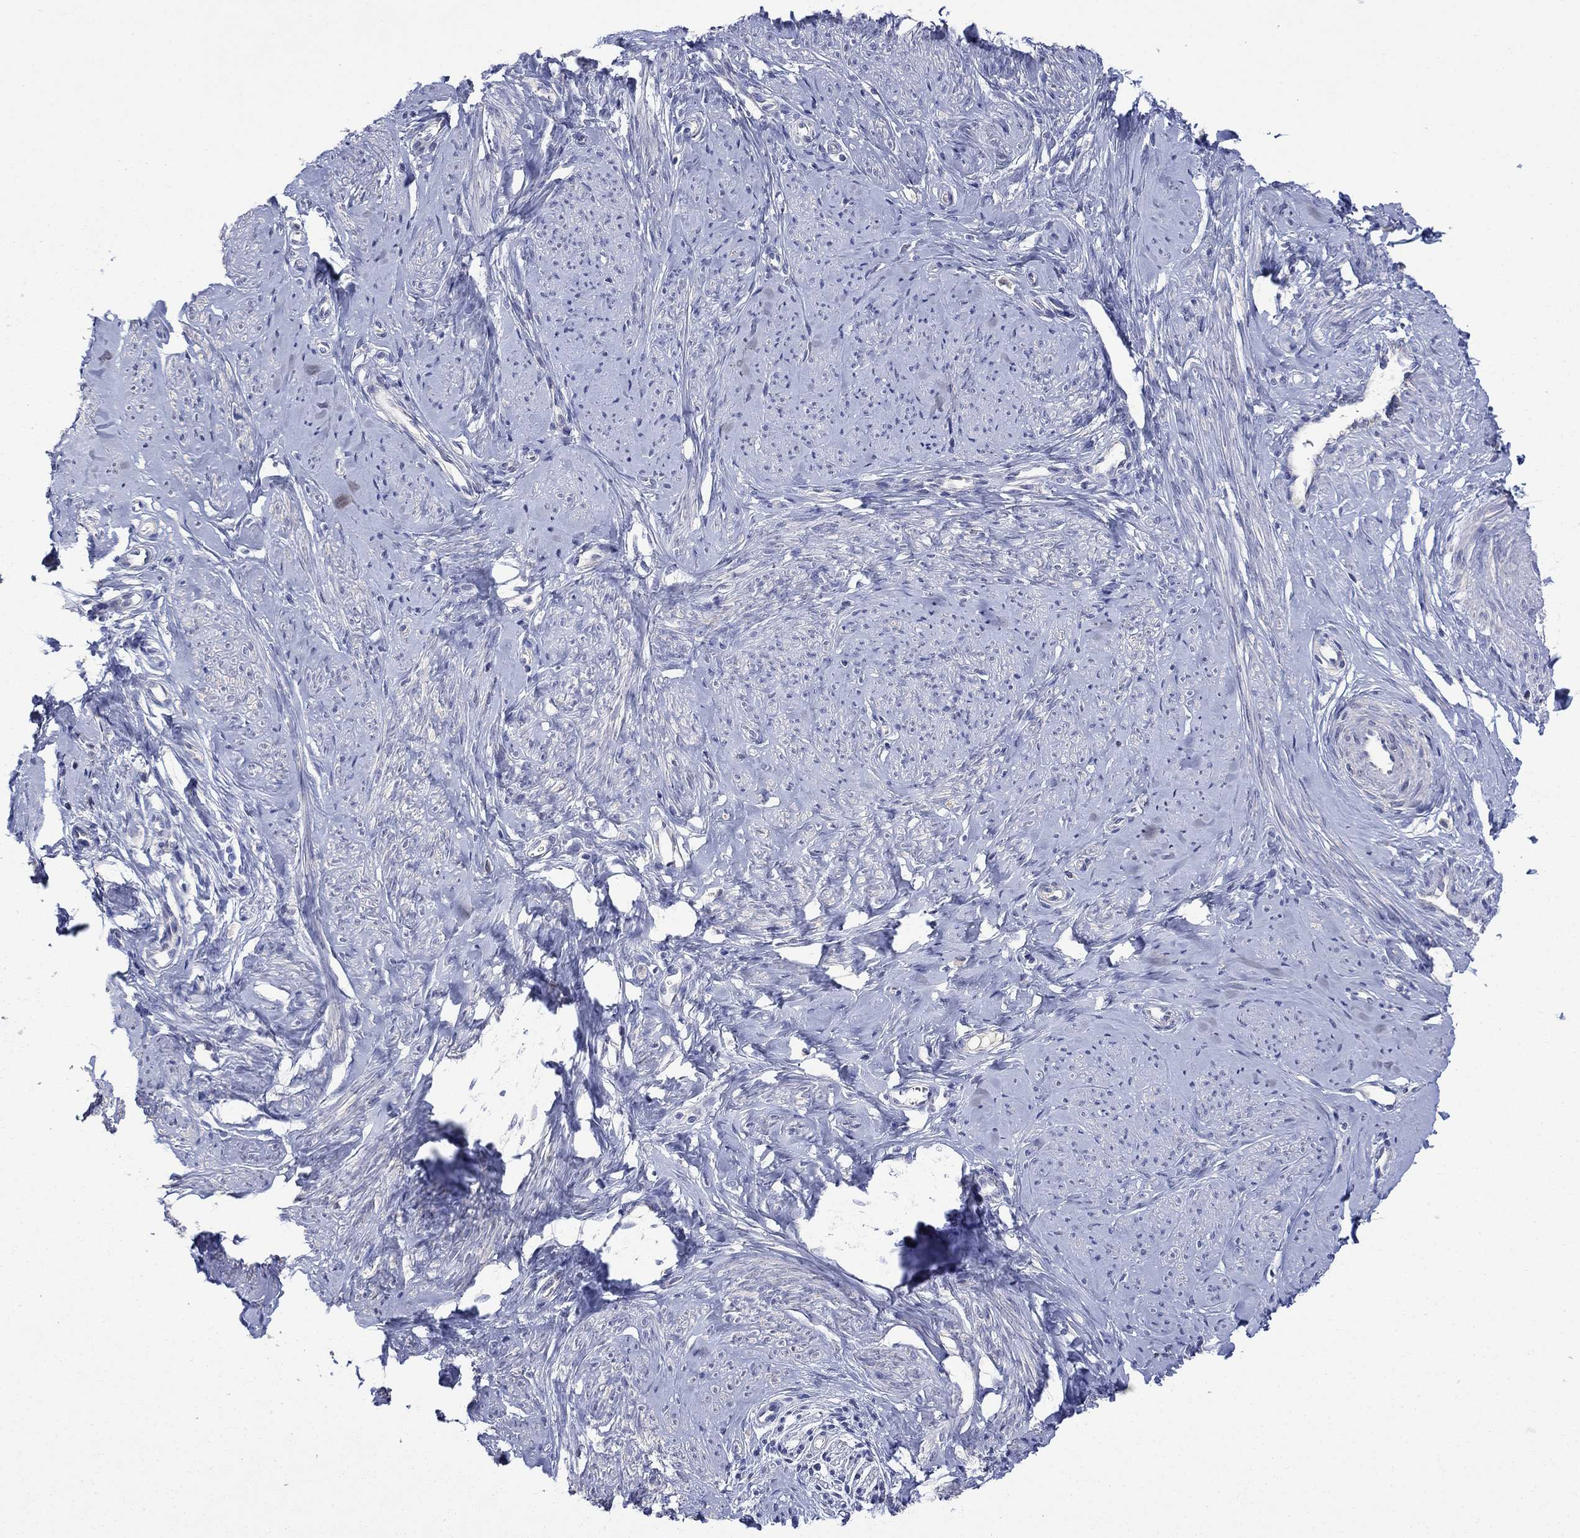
{"staining": {"intensity": "negative", "quantity": "none", "location": "none"}, "tissue": "smooth muscle", "cell_type": "Smooth muscle cells", "image_type": "normal", "snomed": [{"axis": "morphology", "description": "Normal tissue, NOS"}, {"axis": "topography", "description": "Smooth muscle"}], "caption": "IHC micrograph of benign smooth muscle: smooth muscle stained with DAB (3,3'-diaminobenzidine) shows no significant protein positivity in smooth muscle cells.", "gene": "CLVS1", "patient": {"sex": "female", "age": 48}}